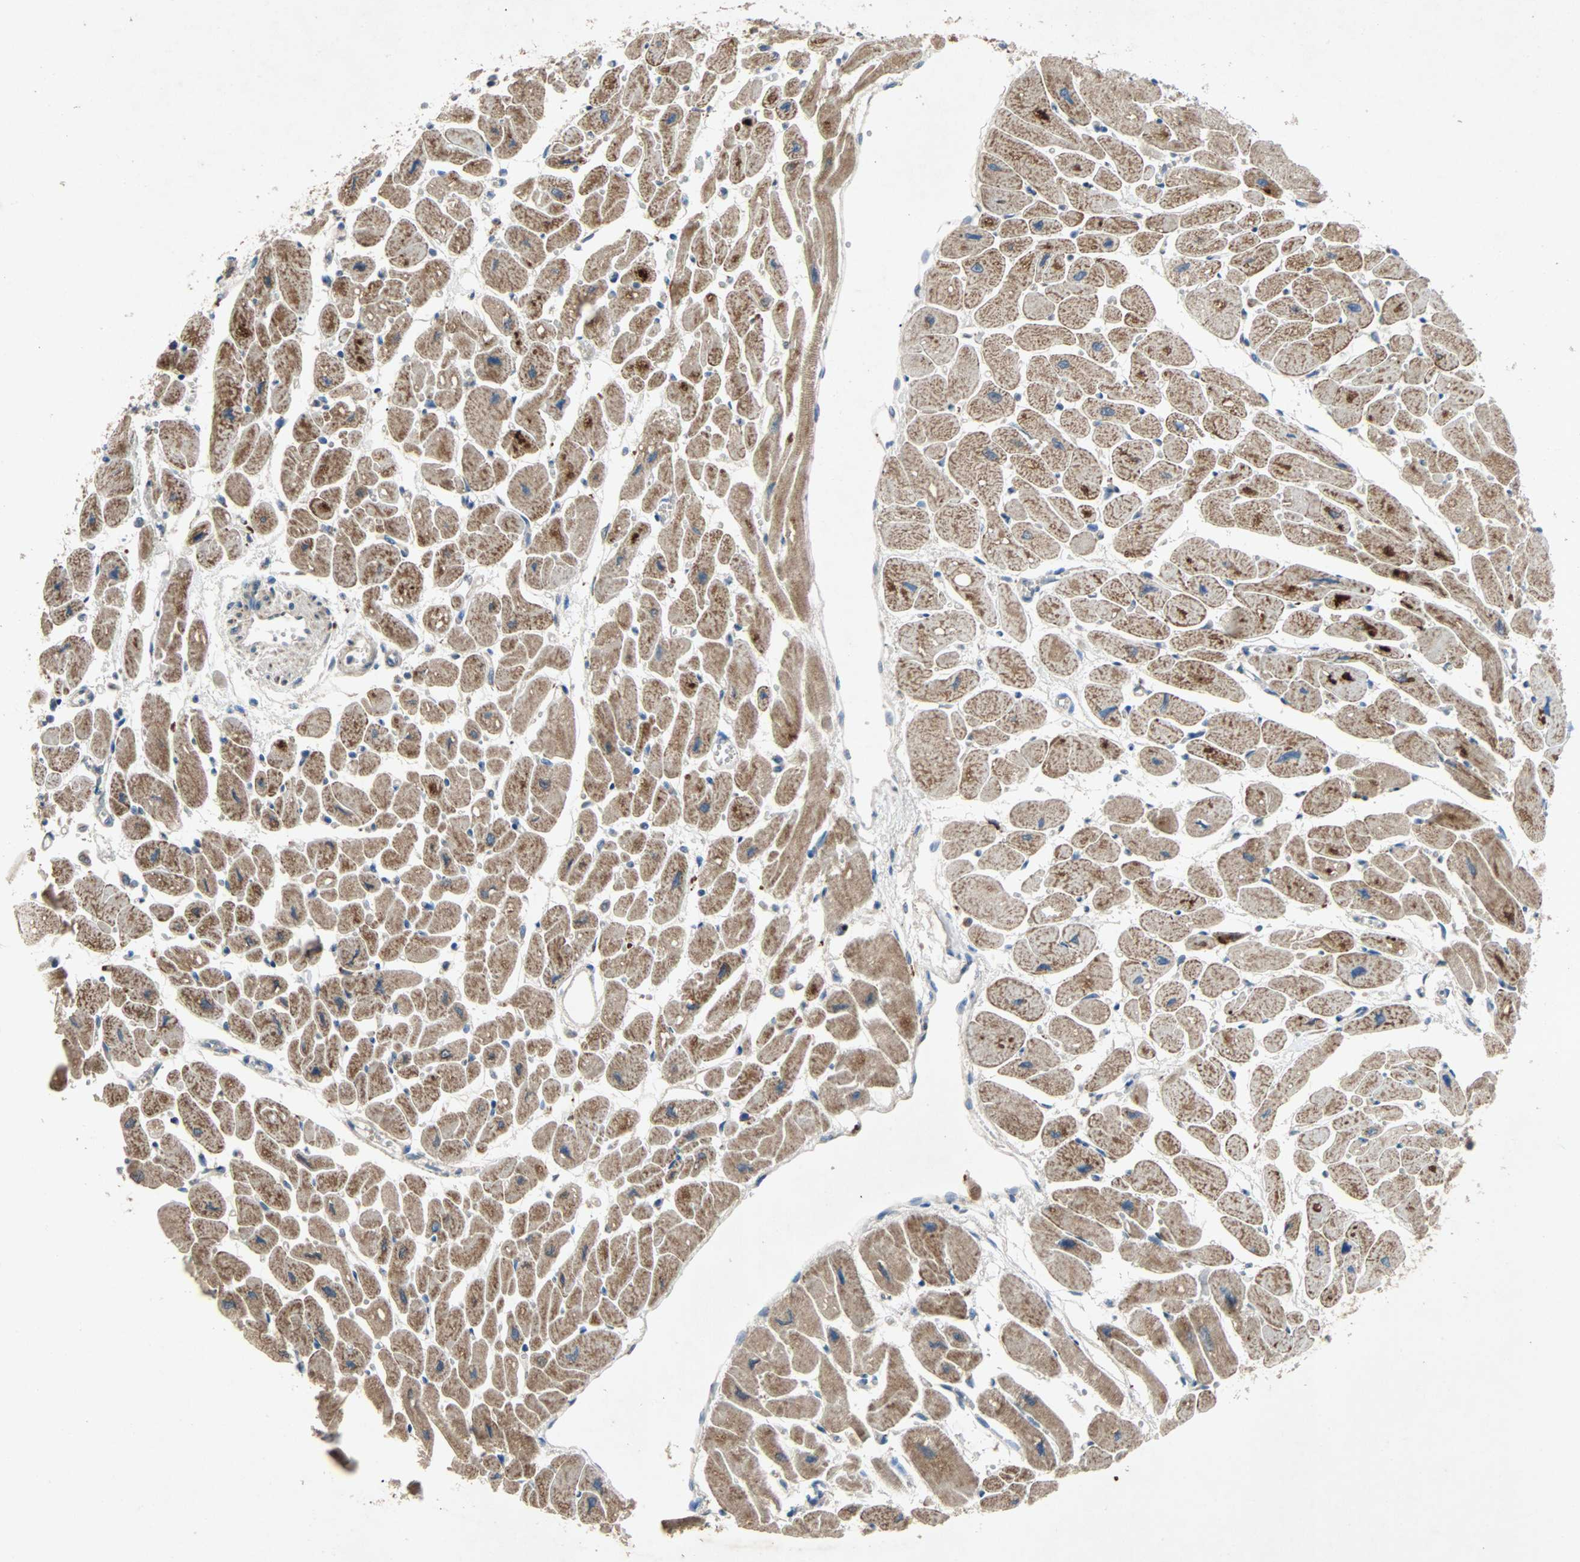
{"staining": {"intensity": "strong", "quantity": ">75%", "location": "cytoplasmic/membranous"}, "tissue": "heart muscle", "cell_type": "Cardiomyocytes", "image_type": "normal", "snomed": [{"axis": "morphology", "description": "Normal tissue, NOS"}, {"axis": "topography", "description": "Heart"}], "caption": "Strong cytoplasmic/membranous protein positivity is present in approximately >75% of cardiomyocytes in heart muscle. (brown staining indicates protein expression, while blue staining denotes nuclei).", "gene": "XYLT1", "patient": {"sex": "female", "age": 54}}